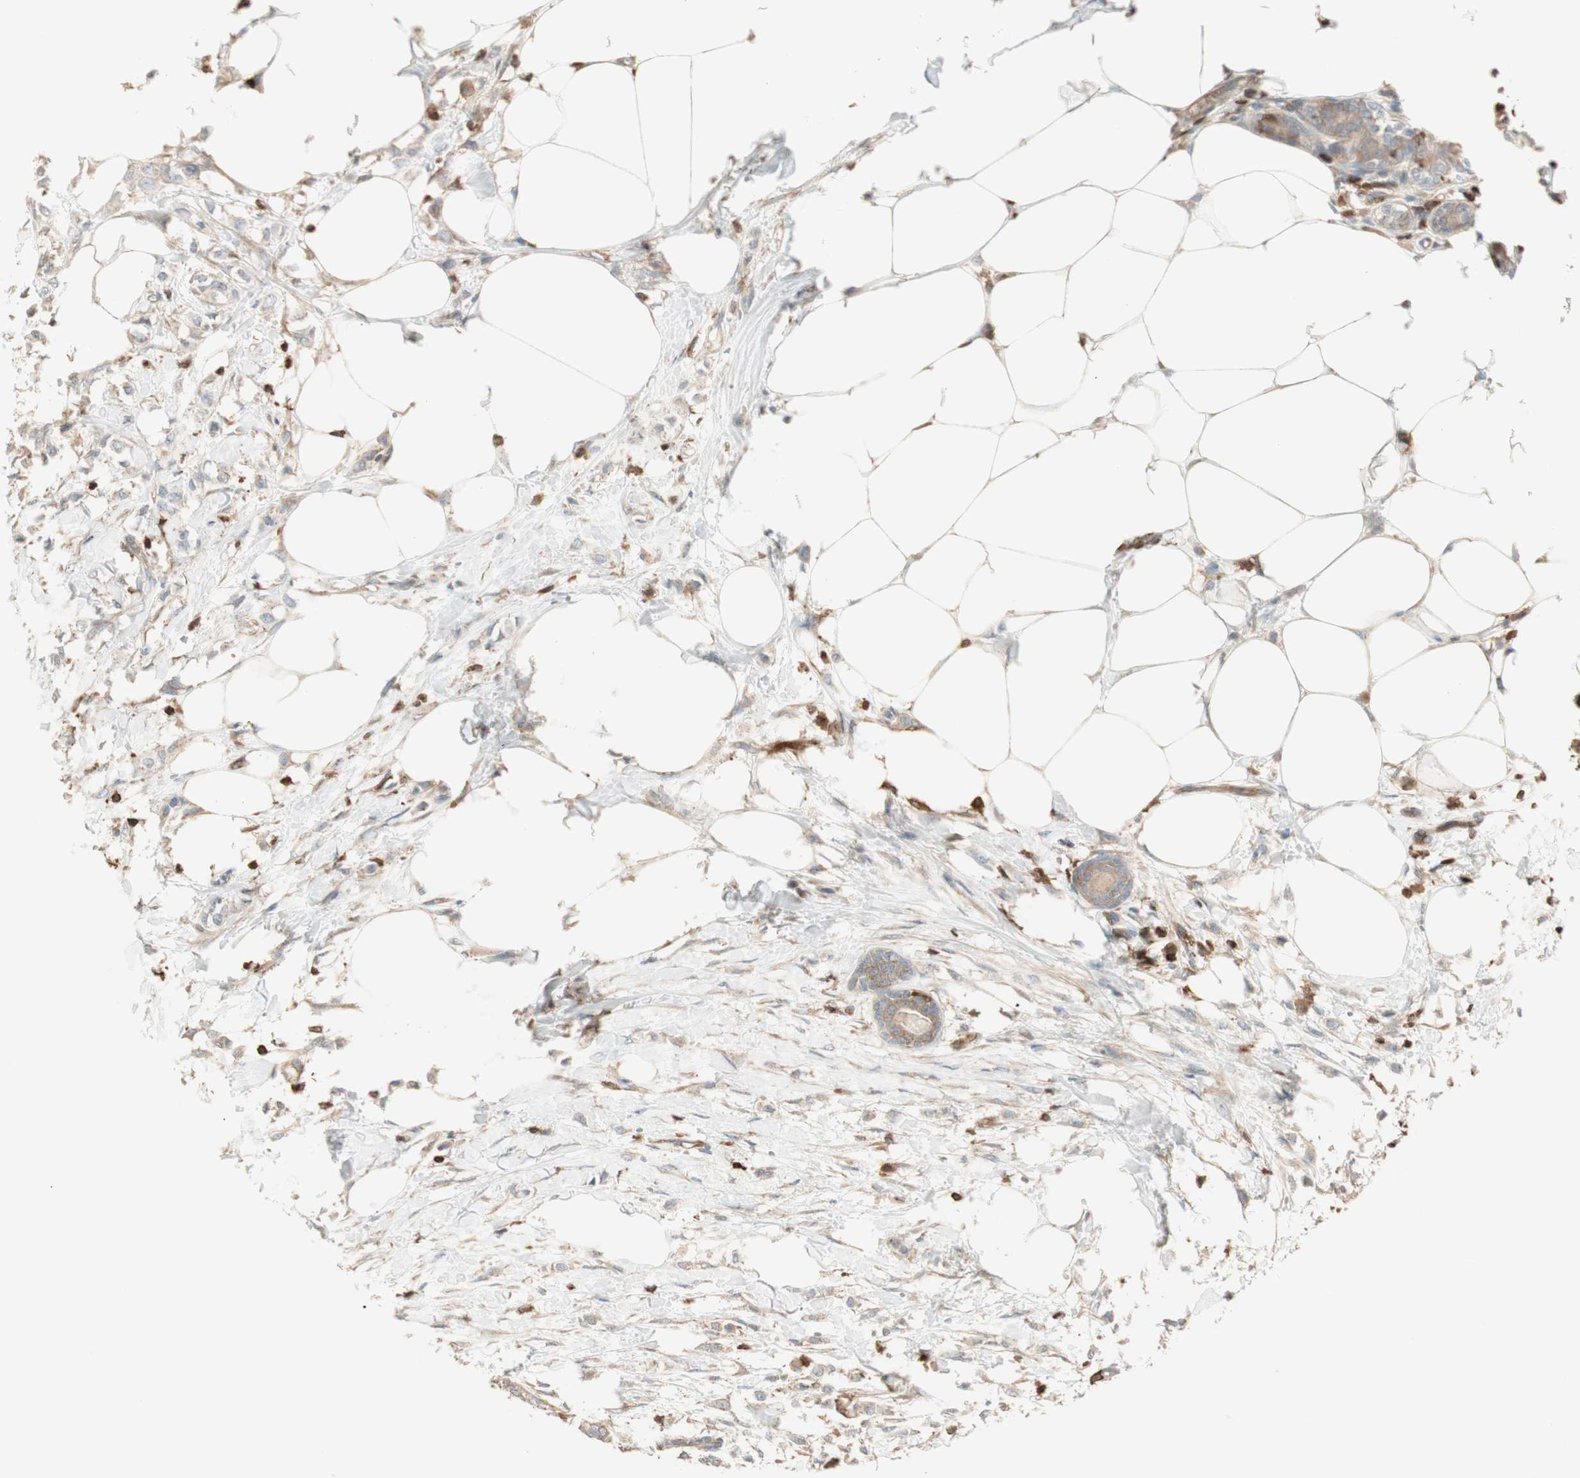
{"staining": {"intensity": "weak", "quantity": ">75%", "location": "cytoplasmic/membranous"}, "tissue": "breast cancer", "cell_type": "Tumor cells", "image_type": "cancer", "snomed": [{"axis": "morphology", "description": "Lobular carcinoma, in situ"}, {"axis": "morphology", "description": "Lobular carcinoma"}, {"axis": "topography", "description": "Breast"}], "caption": "Immunohistochemical staining of human breast lobular carcinoma in situ demonstrates low levels of weak cytoplasmic/membranous positivity in about >75% of tumor cells. The staining was performed using DAB (3,3'-diaminobenzidine), with brown indicating positive protein expression. Nuclei are stained blue with hematoxylin.", "gene": "CRLF3", "patient": {"sex": "female", "age": 41}}